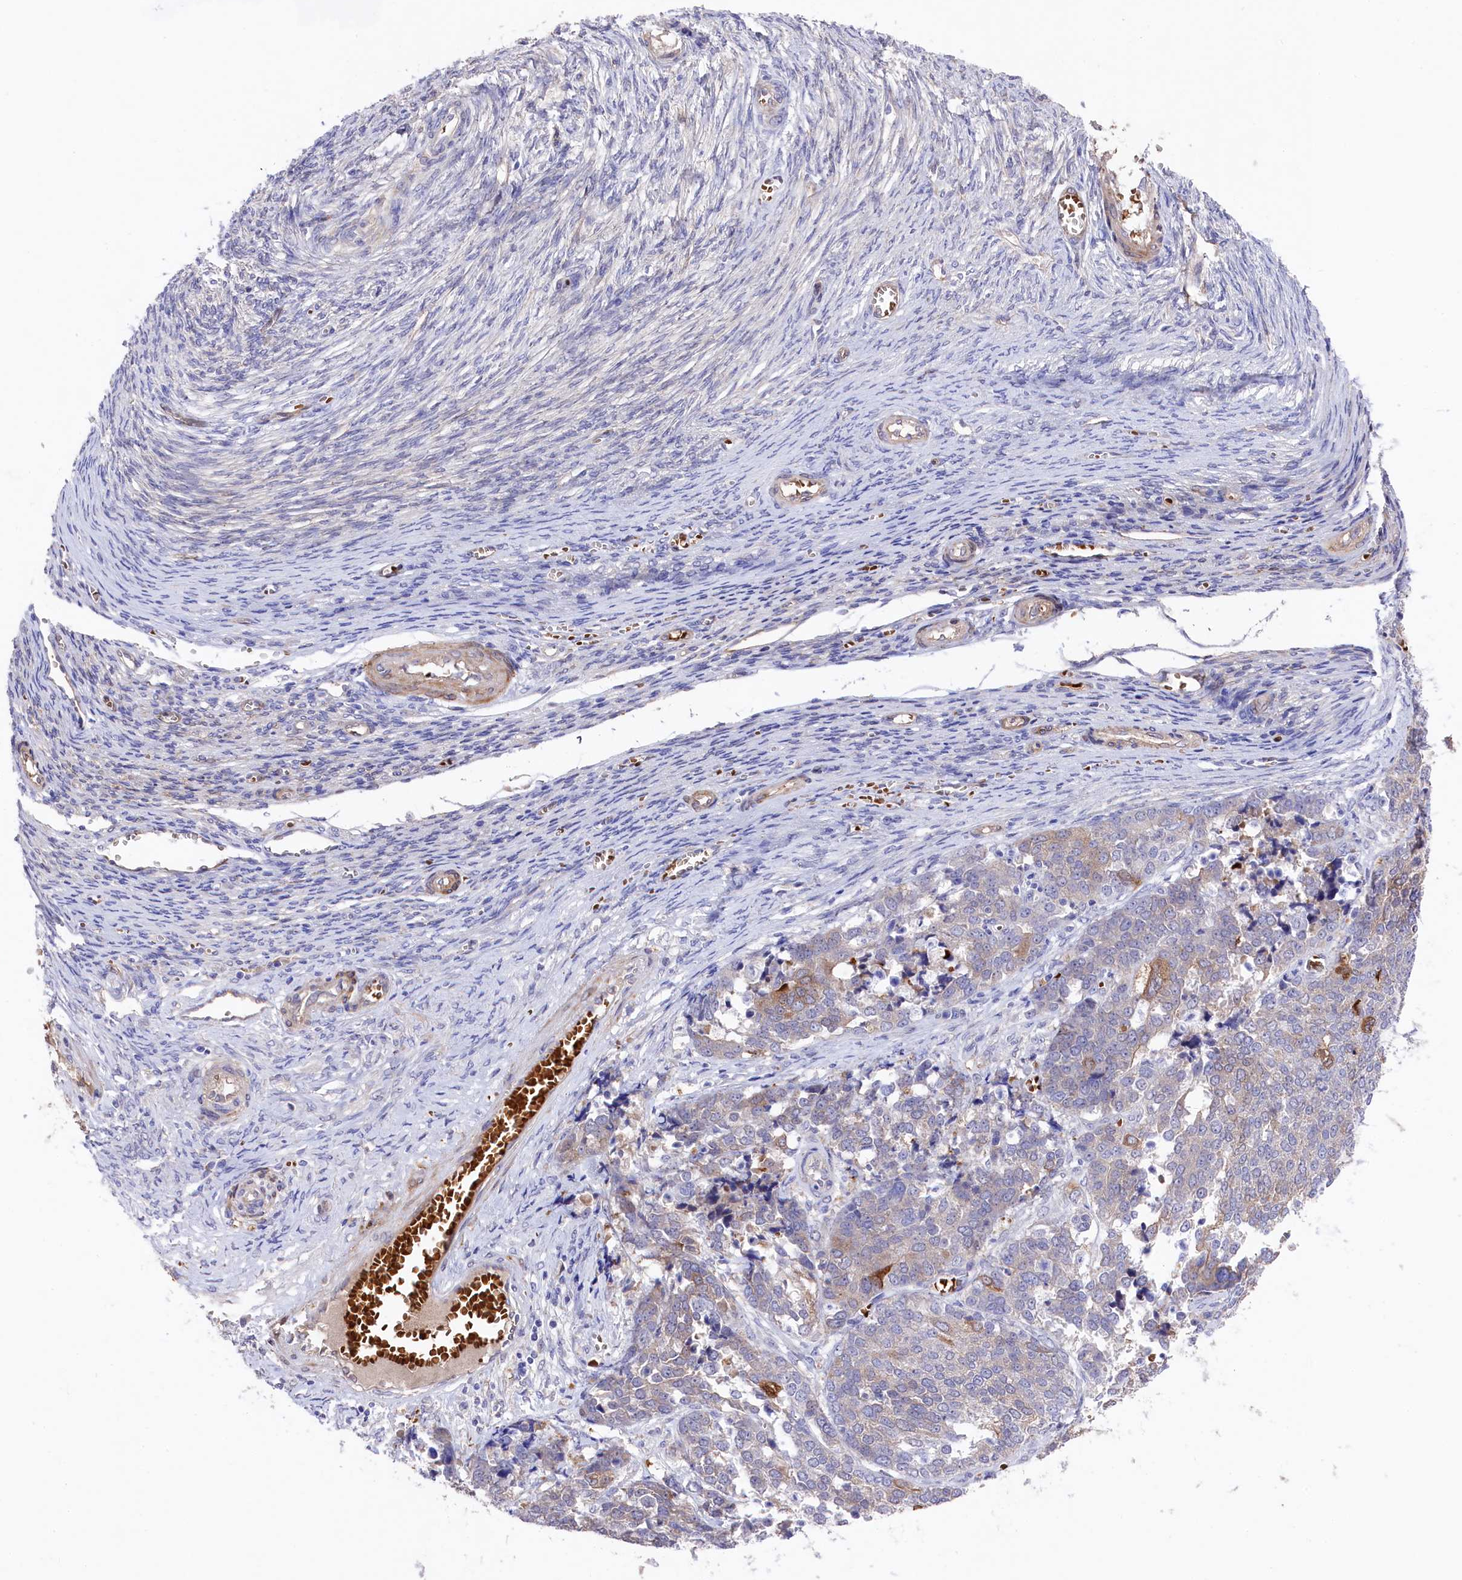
{"staining": {"intensity": "moderate", "quantity": "<25%", "location": "cytoplasmic/membranous"}, "tissue": "ovarian cancer", "cell_type": "Tumor cells", "image_type": "cancer", "snomed": [{"axis": "morphology", "description": "Cystadenocarcinoma, serous, NOS"}, {"axis": "topography", "description": "Ovary"}], "caption": "Serous cystadenocarcinoma (ovarian) stained with a brown dye displays moderate cytoplasmic/membranous positive staining in about <25% of tumor cells.", "gene": "LHFPL4", "patient": {"sex": "female", "age": 44}}